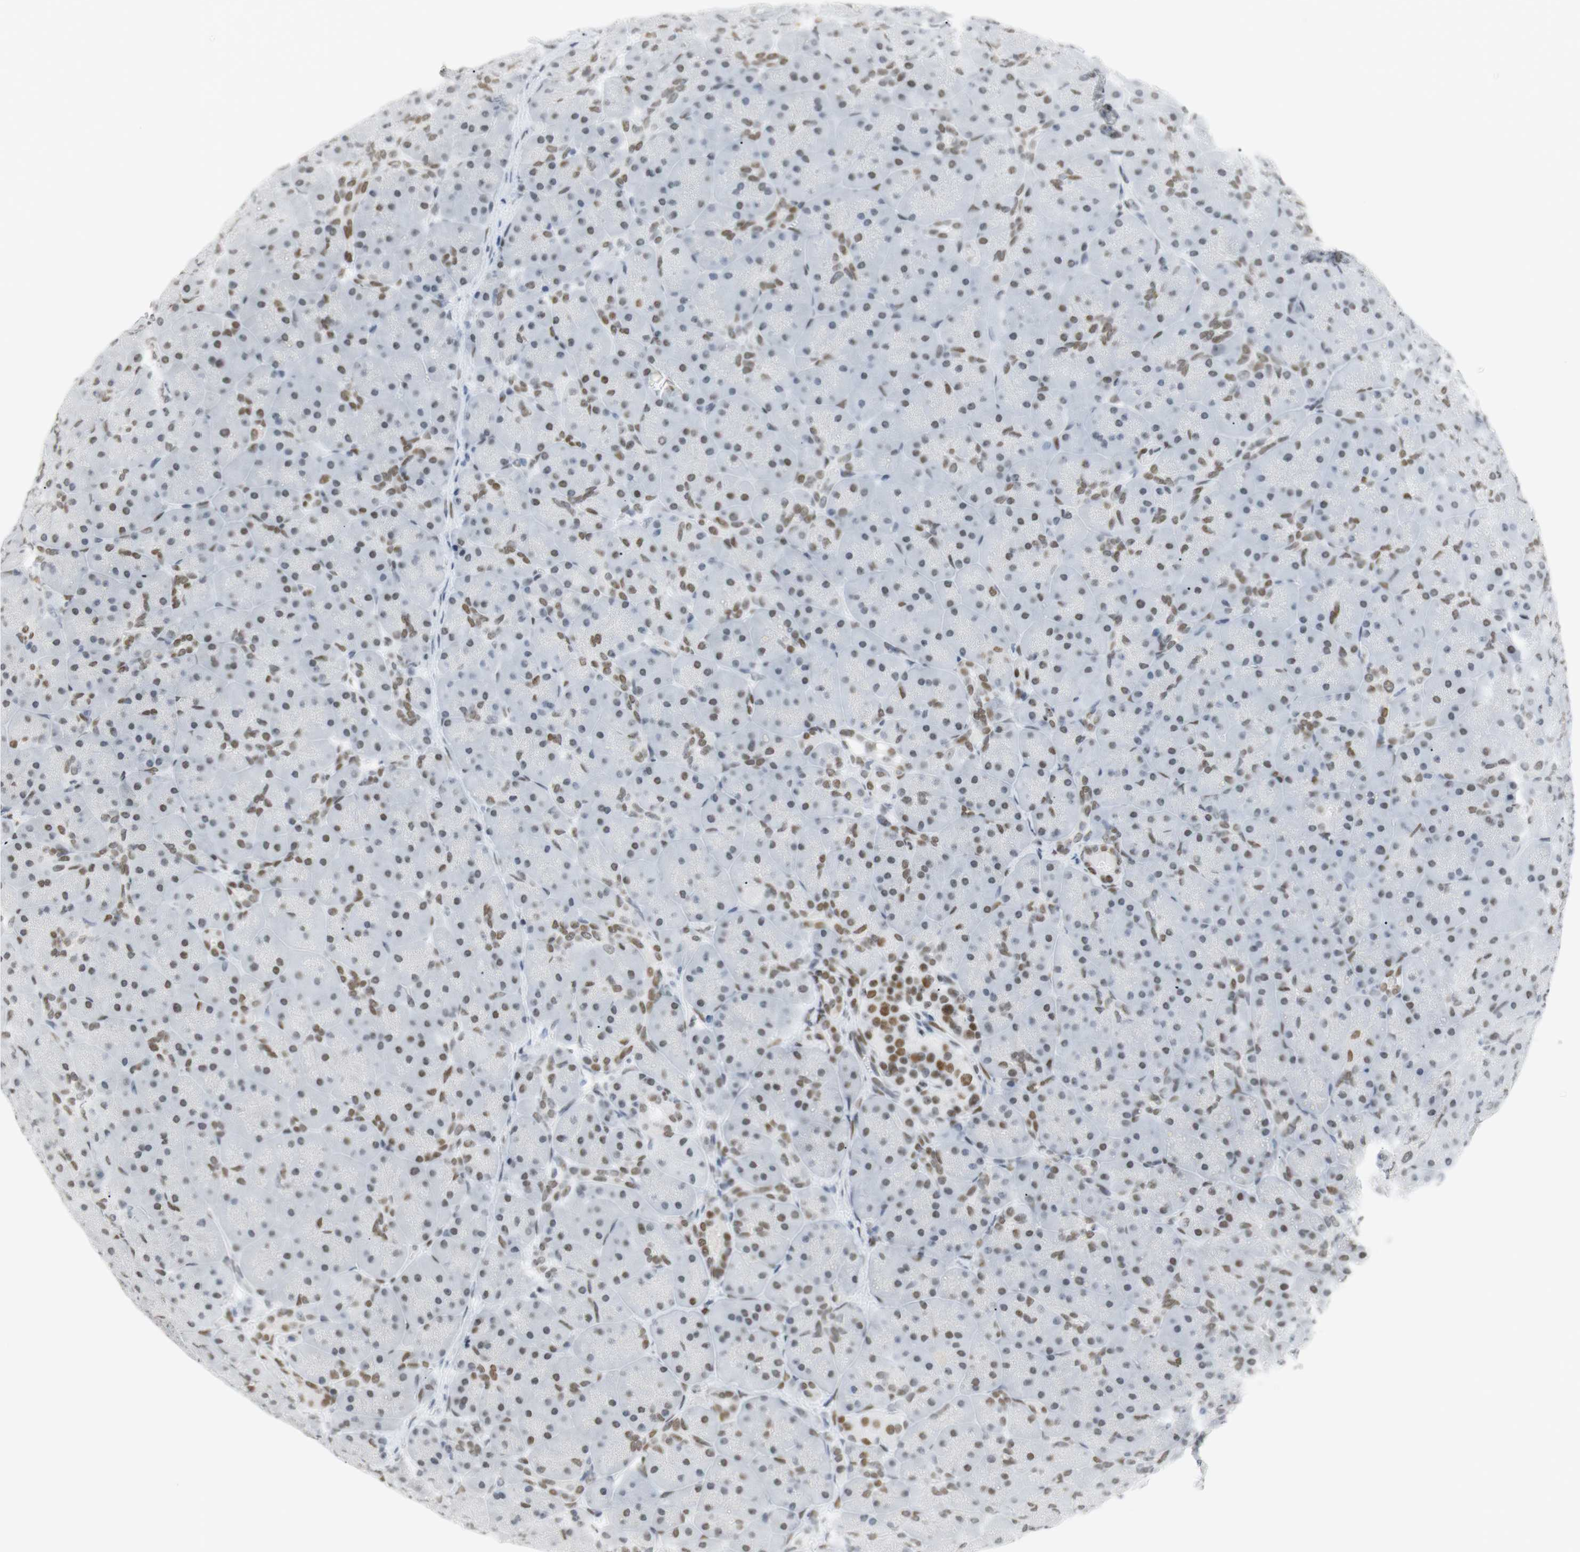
{"staining": {"intensity": "moderate", "quantity": "<25%", "location": "nuclear"}, "tissue": "pancreas", "cell_type": "Exocrine glandular cells", "image_type": "normal", "snomed": [{"axis": "morphology", "description": "Normal tissue, NOS"}, {"axis": "topography", "description": "Pancreas"}], "caption": "This image exhibits immunohistochemistry staining of benign pancreas, with low moderate nuclear staining in about <25% of exocrine glandular cells.", "gene": "BMI1", "patient": {"sex": "male", "age": 66}}